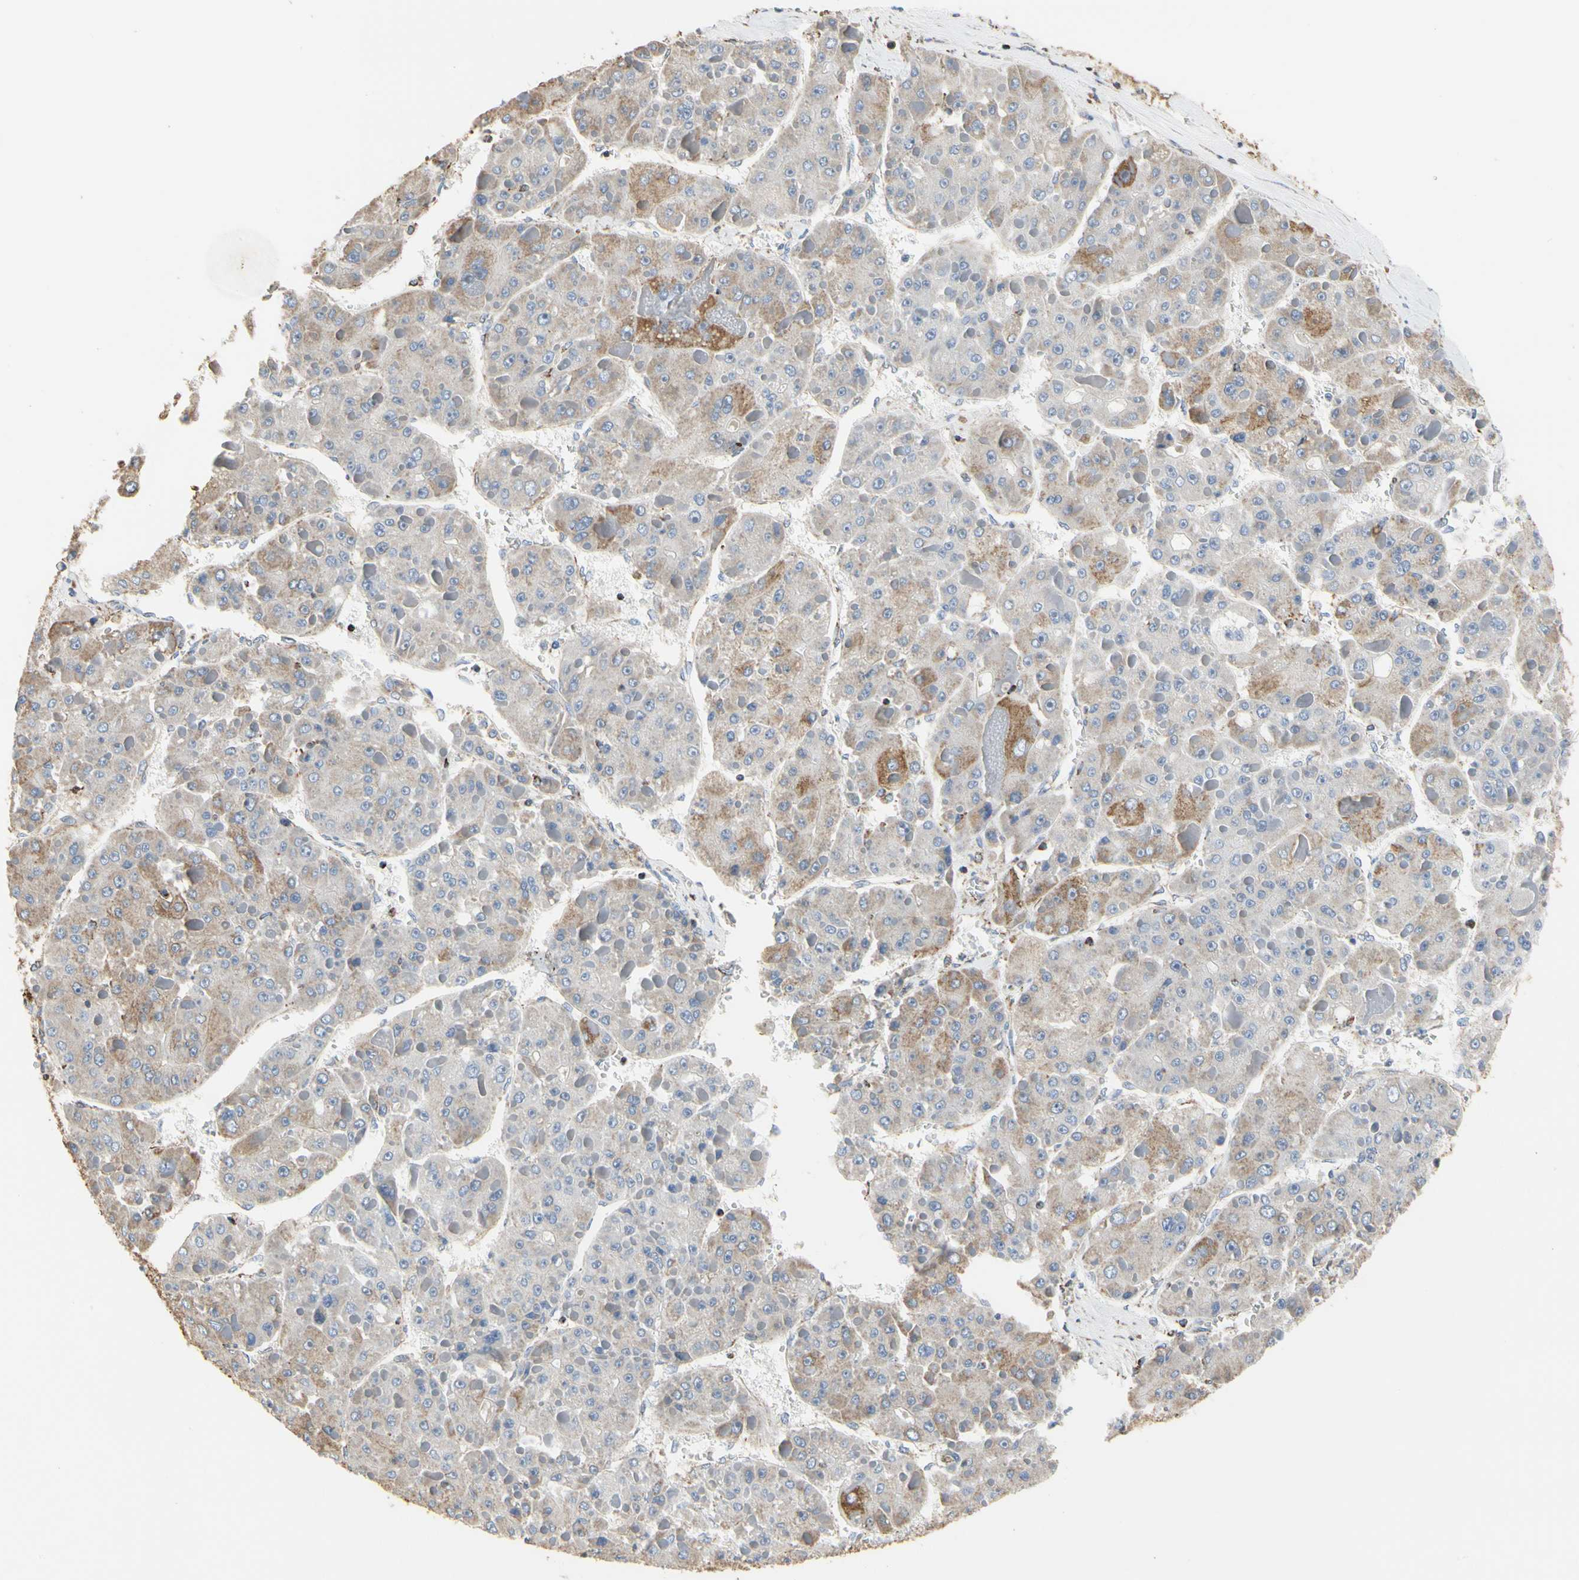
{"staining": {"intensity": "moderate", "quantity": "<25%", "location": "cytoplasmic/membranous"}, "tissue": "liver cancer", "cell_type": "Tumor cells", "image_type": "cancer", "snomed": [{"axis": "morphology", "description": "Carcinoma, Hepatocellular, NOS"}, {"axis": "topography", "description": "Liver"}], "caption": "Protein staining of liver hepatocellular carcinoma tissue shows moderate cytoplasmic/membranous expression in about <25% of tumor cells.", "gene": "TUBA1A", "patient": {"sex": "female", "age": 73}}